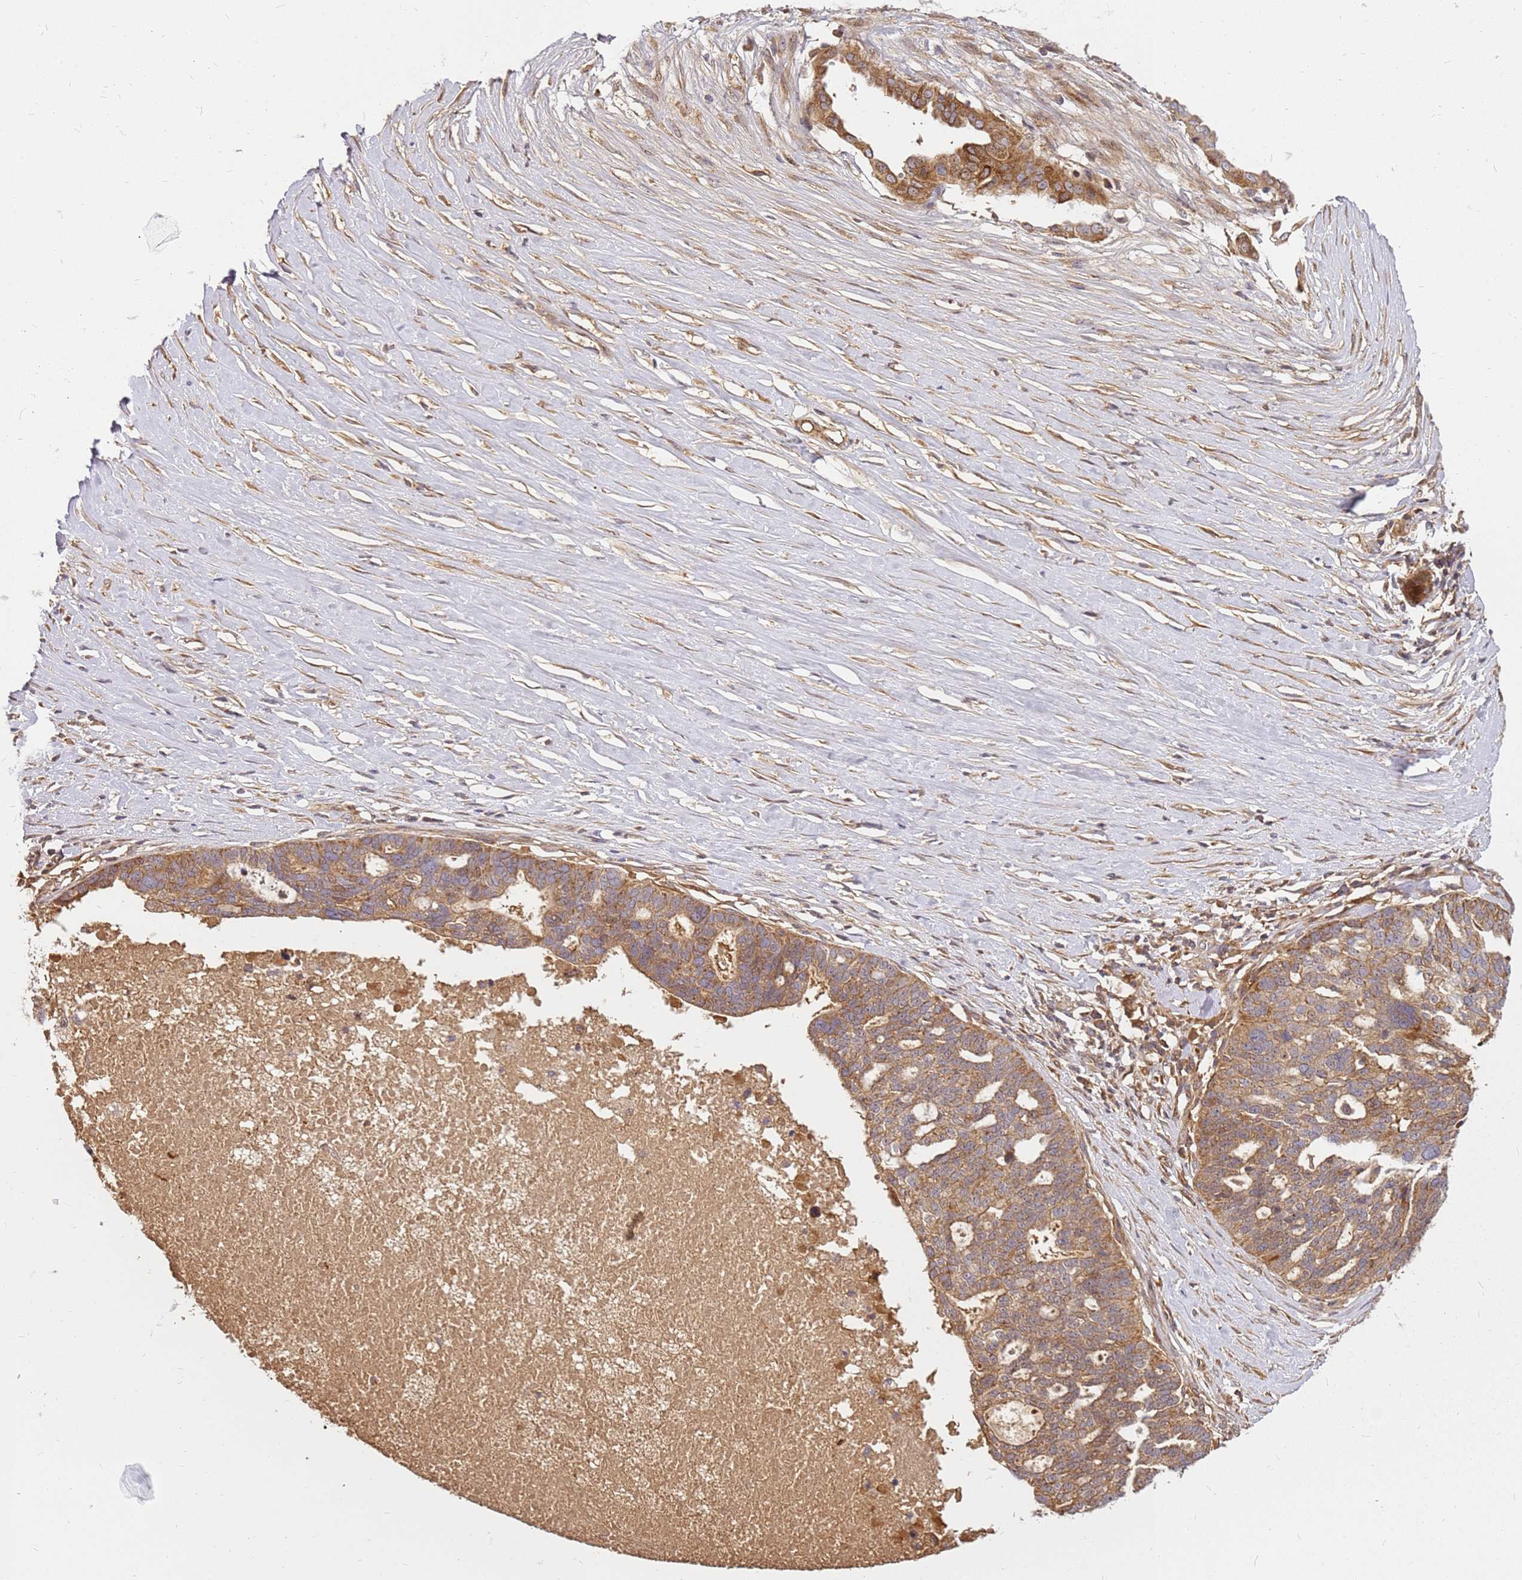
{"staining": {"intensity": "moderate", "quantity": ">75%", "location": "cytoplasmic/membranous"}, "tissue": "ovarian cancer", "cell_type": "Tumor cells", "image_type": "cancer", "snomed": [{"axis": "morphology", "description": "Cystadenocarcinoma, serous, NOS"}, {"axis": "topography", "description": "Ovary"}], "caption": "Brown immunohistochemical staining in human ovarian serous cystadenocarcinoma demonstrates moderate cytoplasmic/membranous staining in approximately >75% of tumor cells.", "gene": "CCDC159", "patient": {"sex": "female", "age": 59}}